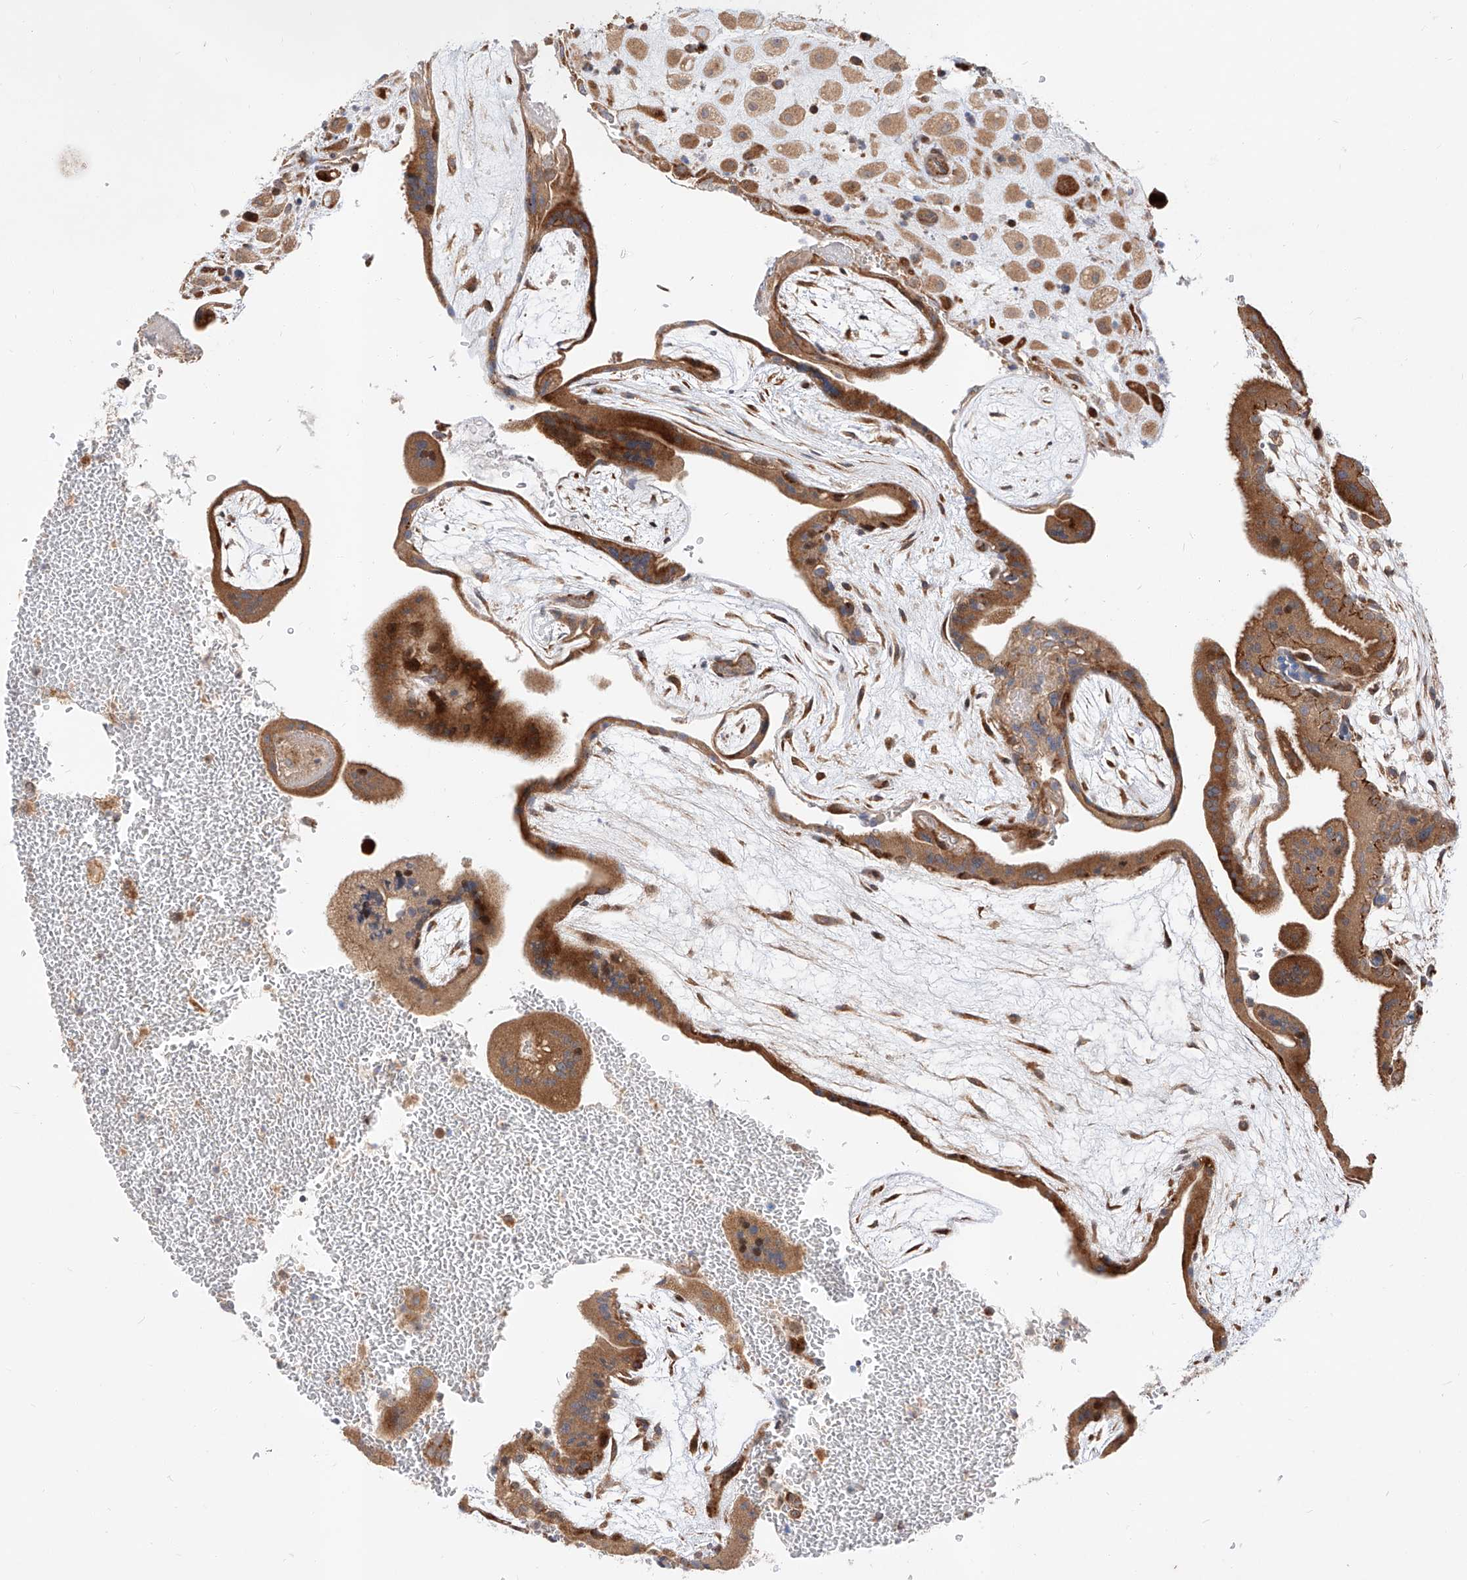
{"staining": {"intensity": "moderate", "quantity": ">75%", "location": "cytoplasmic/membranous"}, "tissue": "placenta", "cell_type": "Decidual cells", "image_type": "normal", "snomed": [{"axis": "morphology", "description": "Normal tissue, NOS"}, {"axis": "topography", "description": "Placenta"}], "caption": "IHC staining of benign placenta, which exhibits medium levels of moderate cytoplasmic/membranous staining in approximately >75% of decidual cells indicating moderate cytoplasmic/membranous protein expression. The staining was performed using DAB (brown) for protein detection and nuclei were counterstained in hematoxylin (blue).", "gene": "DIRAS3", "patient": {"sex": "female", "age": 35}}